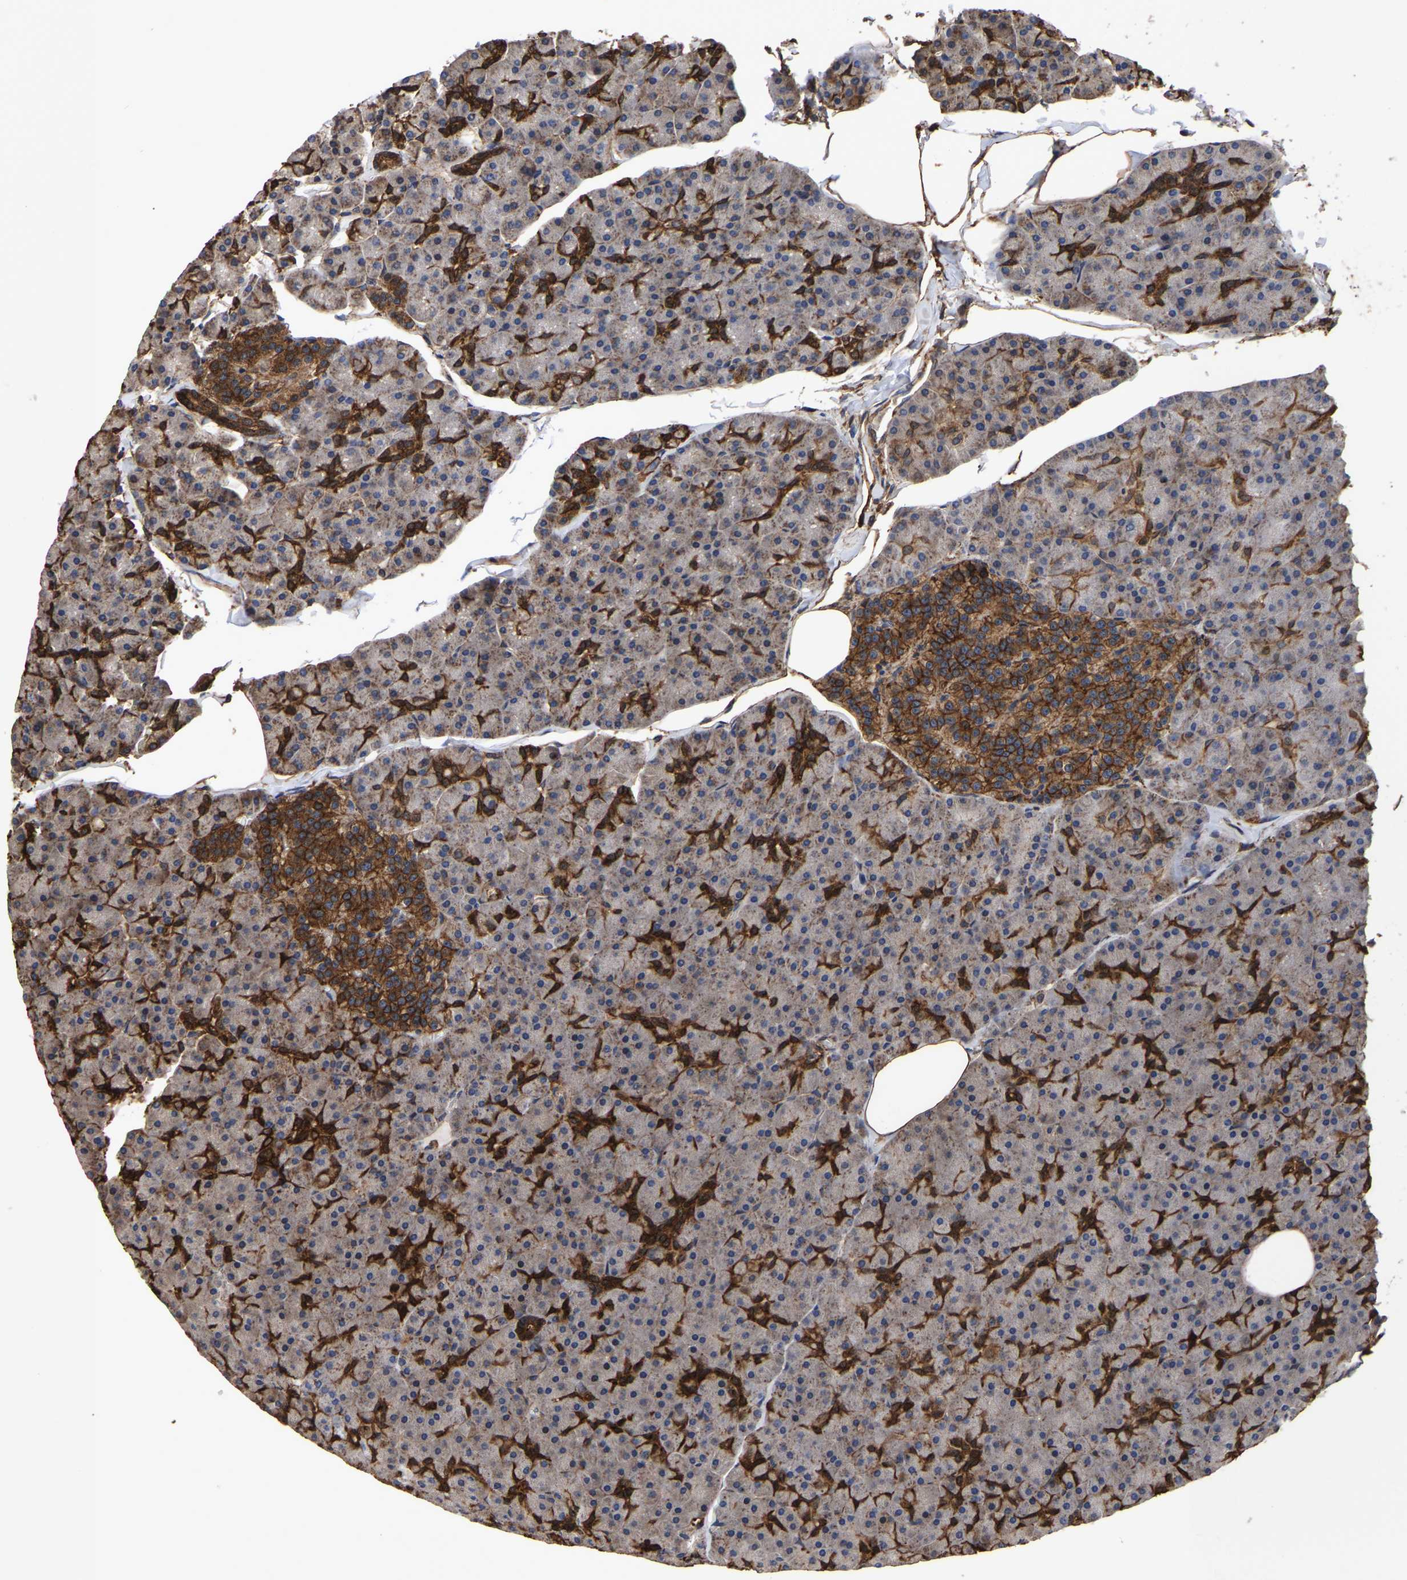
{"staining": {"intensity": "strong", "quantity": "<25%", "location": "cytoplasmic/membranous"}, "tissue": "pancreas", "cell_type": "Exocrine glandular cells", "image_type": "normal", "snomed": [{"axis": "morphology", "description": "Normal tissue, NOS"}, {"axis": "topography", "description": "Pancreas"}], "caption": "Brown immunohistochemical staining in benign pancreas displays strong cytoplasmic/membranous expression in approximately <25% of exocrine glandular cells.", "gene": "LIF", "patient": {"sex": "male", "age": 35}}